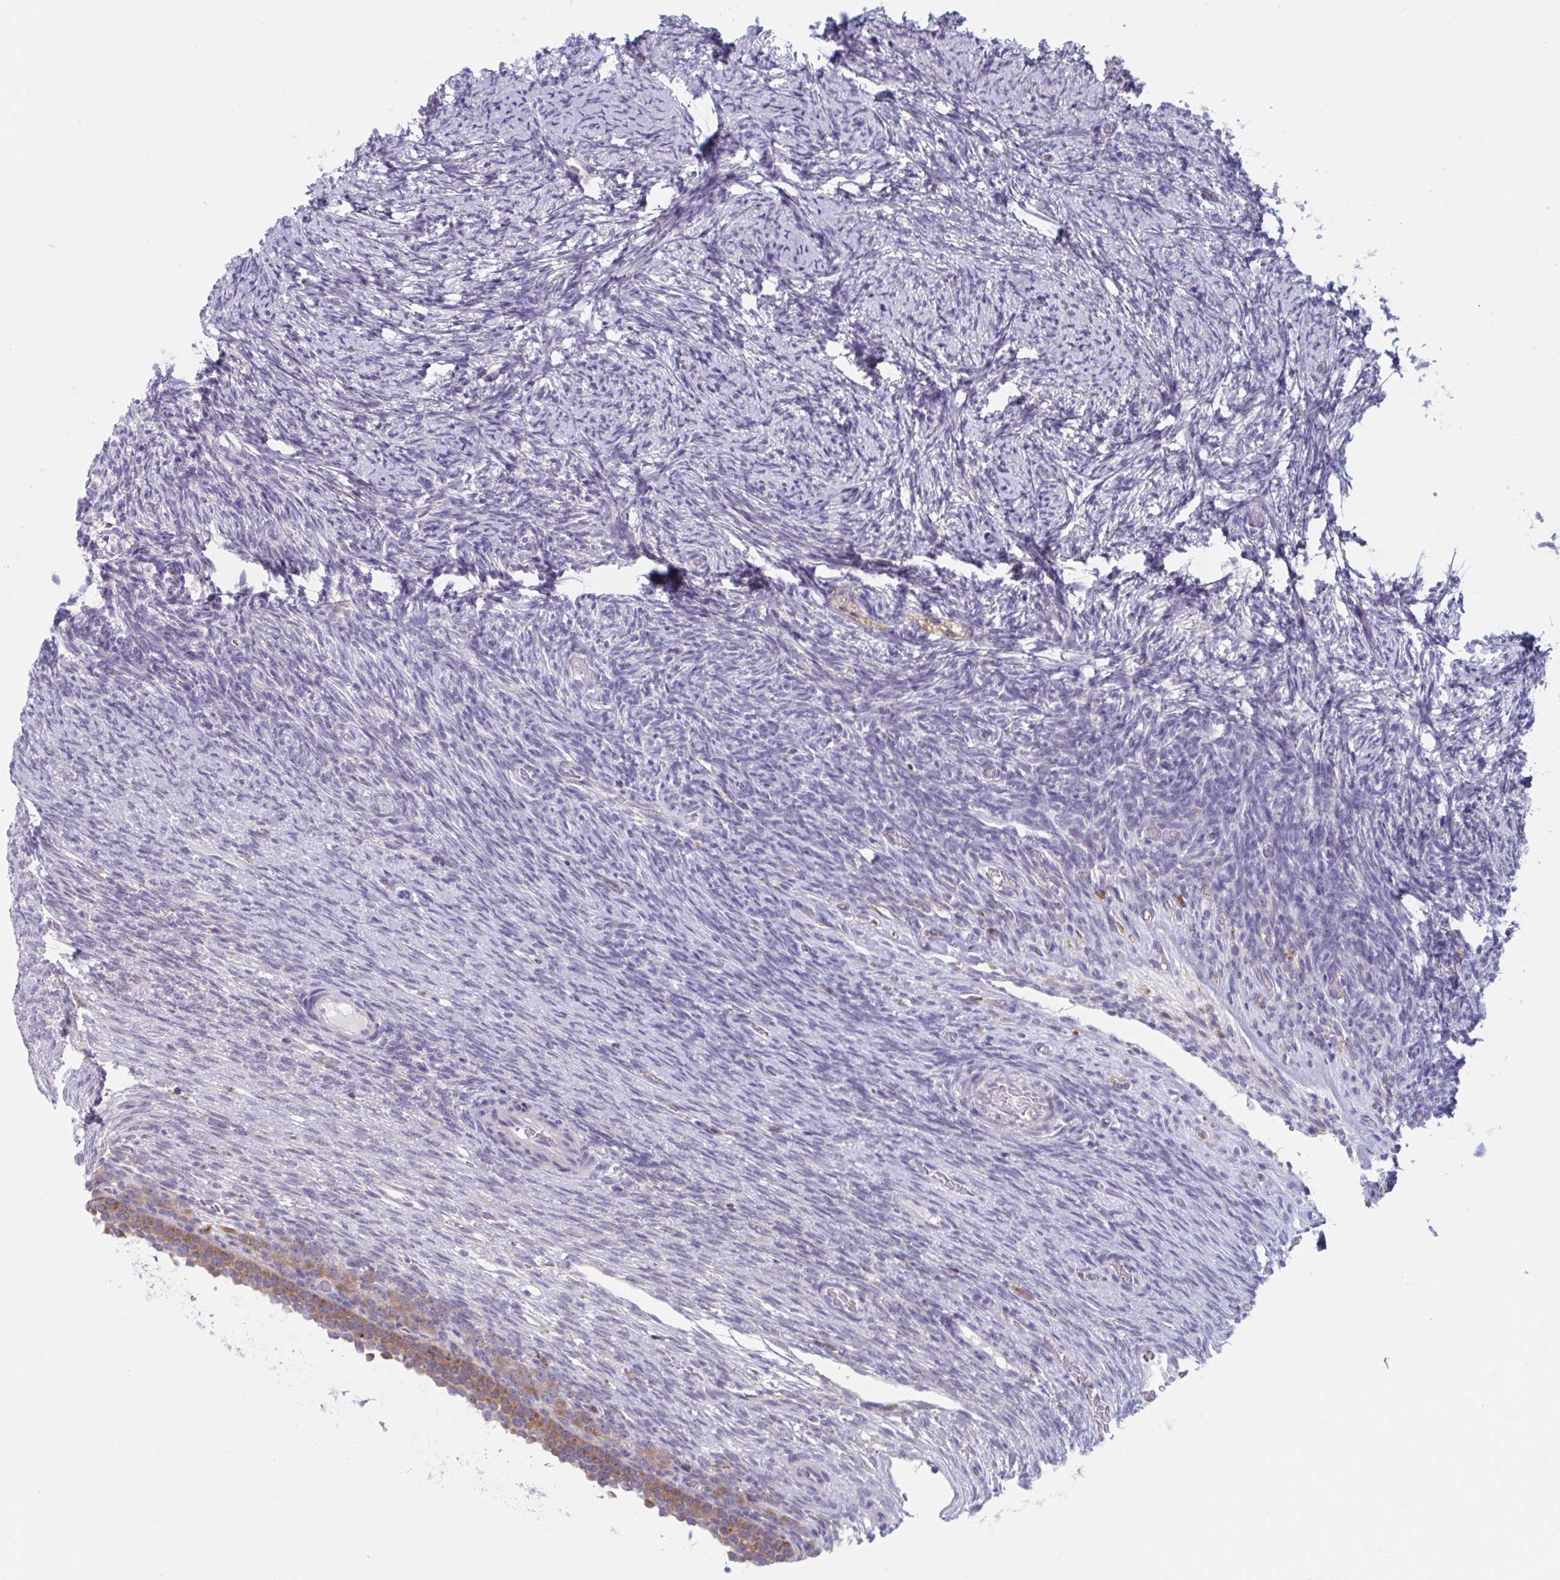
{"staining": {"intensity": "negative", "quantity": "none", "location": "none"}, "tissue": "ovary", "cell_type": "Ovarian stroma cells", "image_type": "normal", "snomed": [{"axis": "morphology", "description": "Normal tissue, NOS"}, {"axis": "topography", "description": "Ovary"}], "caption": "An IHC photomicrograph of unremarkable ovary is shown. There is no staining in ovarian stroma cells of ovary. Brightfield microscopy of immunohistochemistry stained with DAB (3,3'-diaminobenzidine) (brown) and hematoxylin (blue), captured at high magnification.", "gene": "NIPSNAP1", "patient": {"sex": "female", "age": 34}}